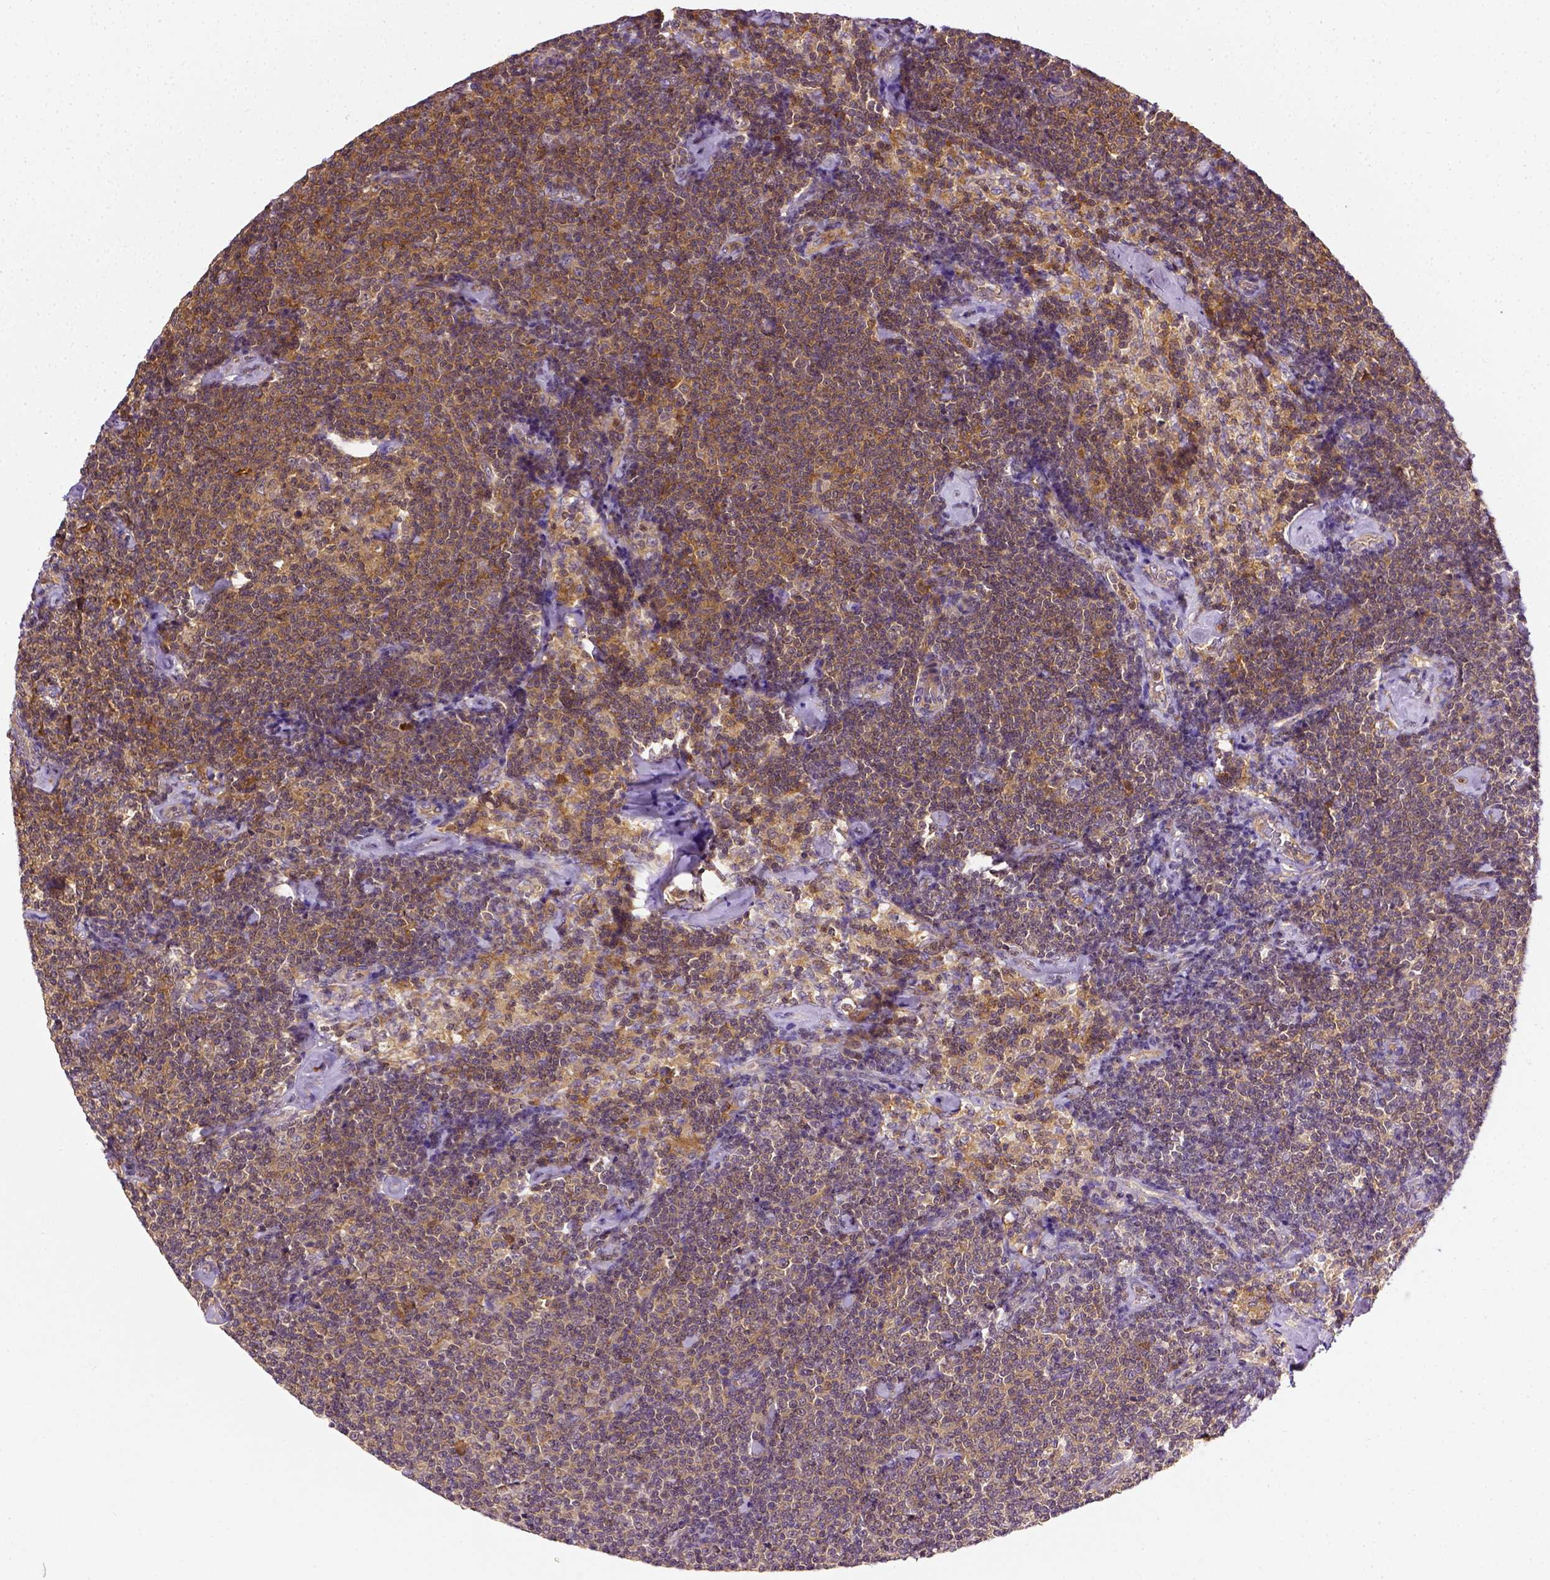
{"staining": {"intensity": "strong", "quantity": ">75%", "location": "cytoplasmic/membranous"}, "tissue": "lymphoma", "cell_type": "Tumor cells", "image_type": "cancer", "snomed": [{"axis": "morphology", "description": "Malignant lymphoma, non-Hodgkin's type, Low grade"}, {"axis": "topography", "description": "Lymph node"}], "caption": "Human lymphoma stained with a brown dye exhibits strong cytoplasmic/membranous positive expression in about >75% of tumor cells.", "gene": "MATK", "patient": {"sex": "male", "age": 81}}